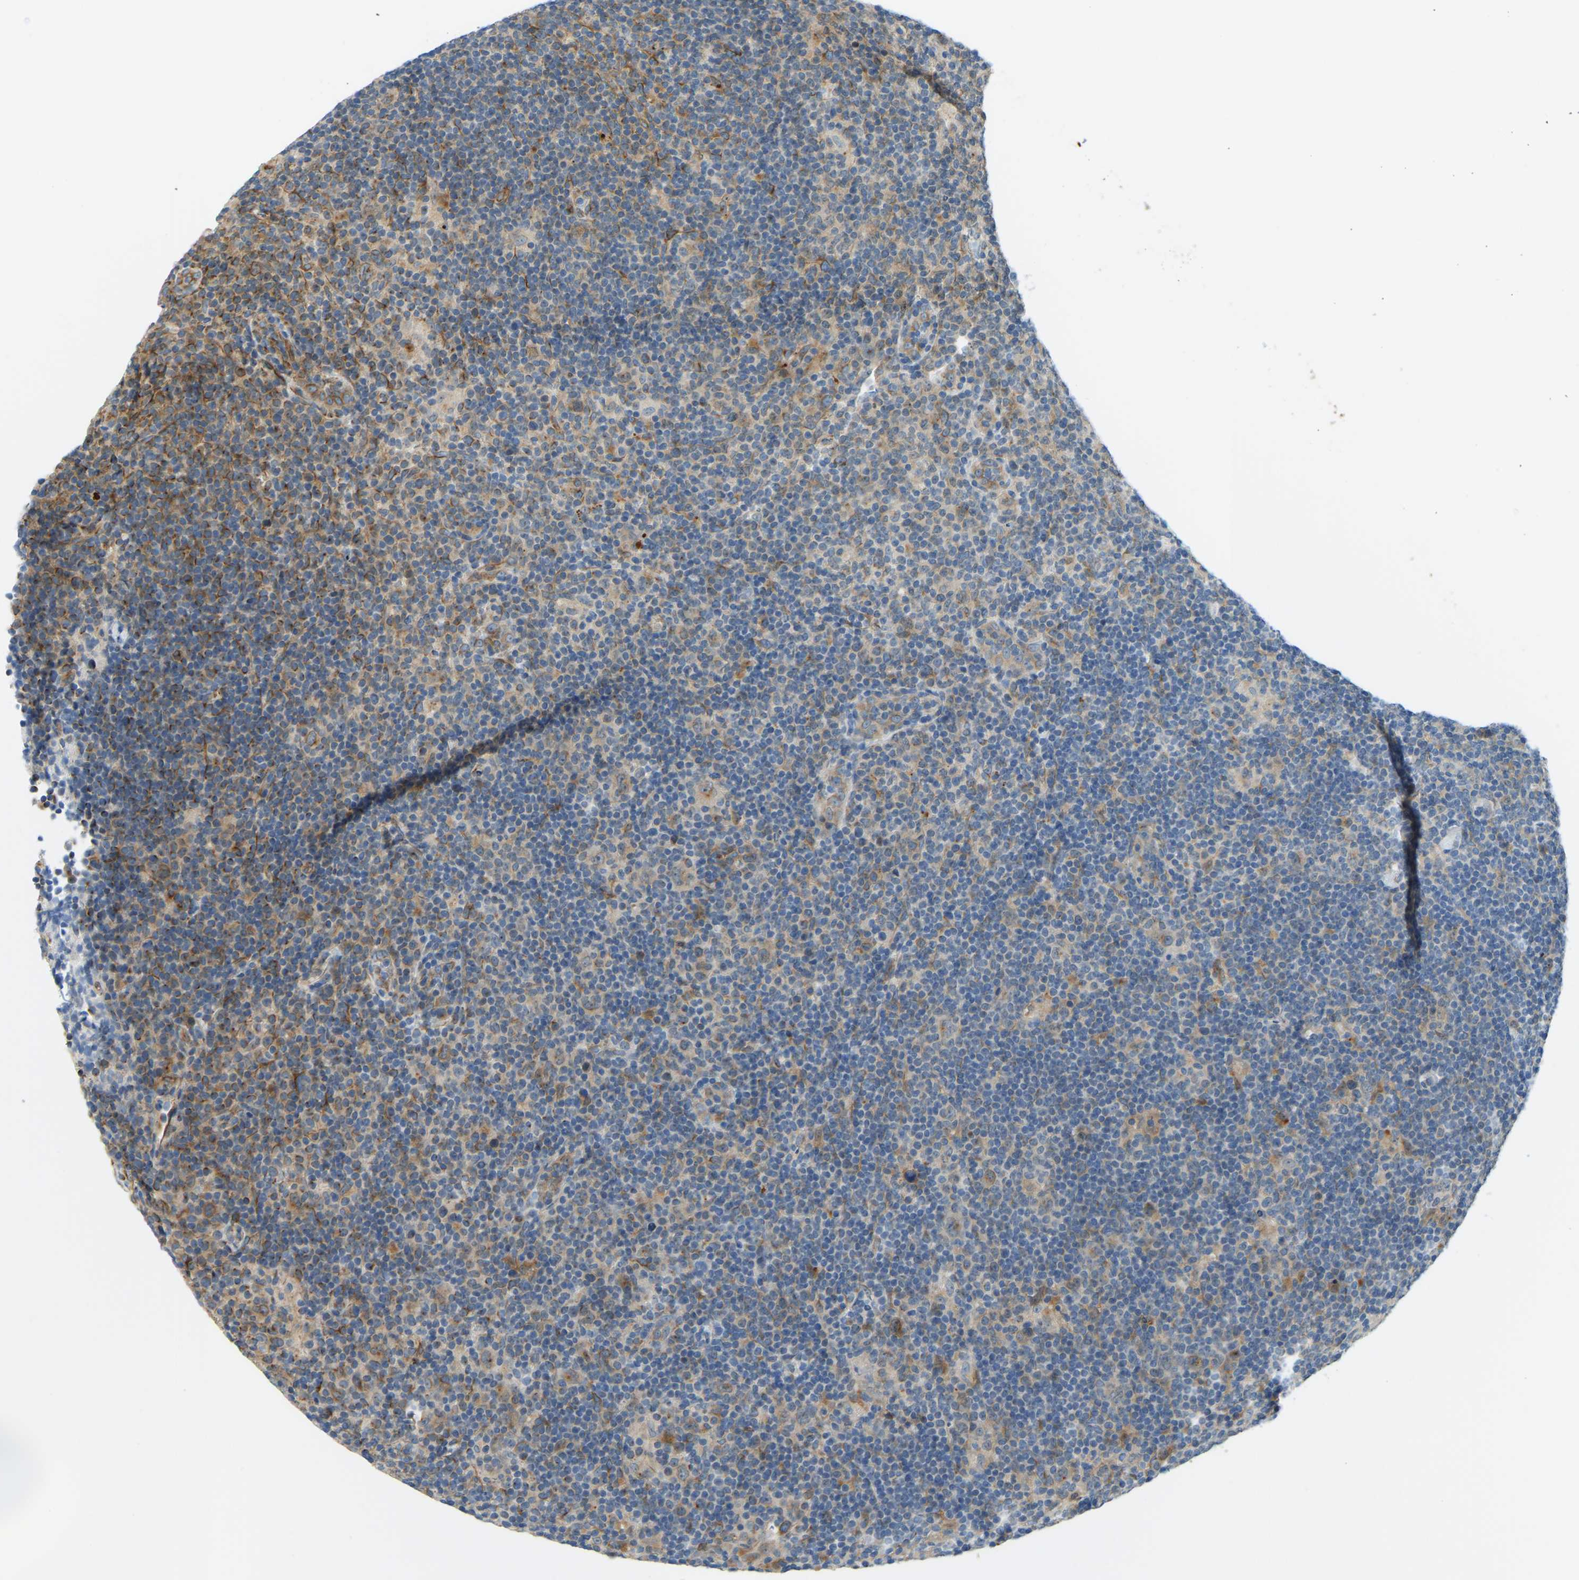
{"staining": {"intensity": "moderate", "quantity": ">75%", "location": "cytoplasmic/membranous"}, "tissue": "lymphoma", "cell_type": "Tumor cells", "image_type": "cancer", "snomed": [{"axis": "morphology", "description": "Hodgkin's disease, NOS"}, {"axis": "topography", "description": "Lymph node"}], "caption": "Immunohistochemical staining of human Hodgkin's disease demonstrates moderate cytoplasmic/membranous protein staining in approximately >75% of tumor cells.", "gene": "NME8", "patient": {"sex": "female", "age": 57}}